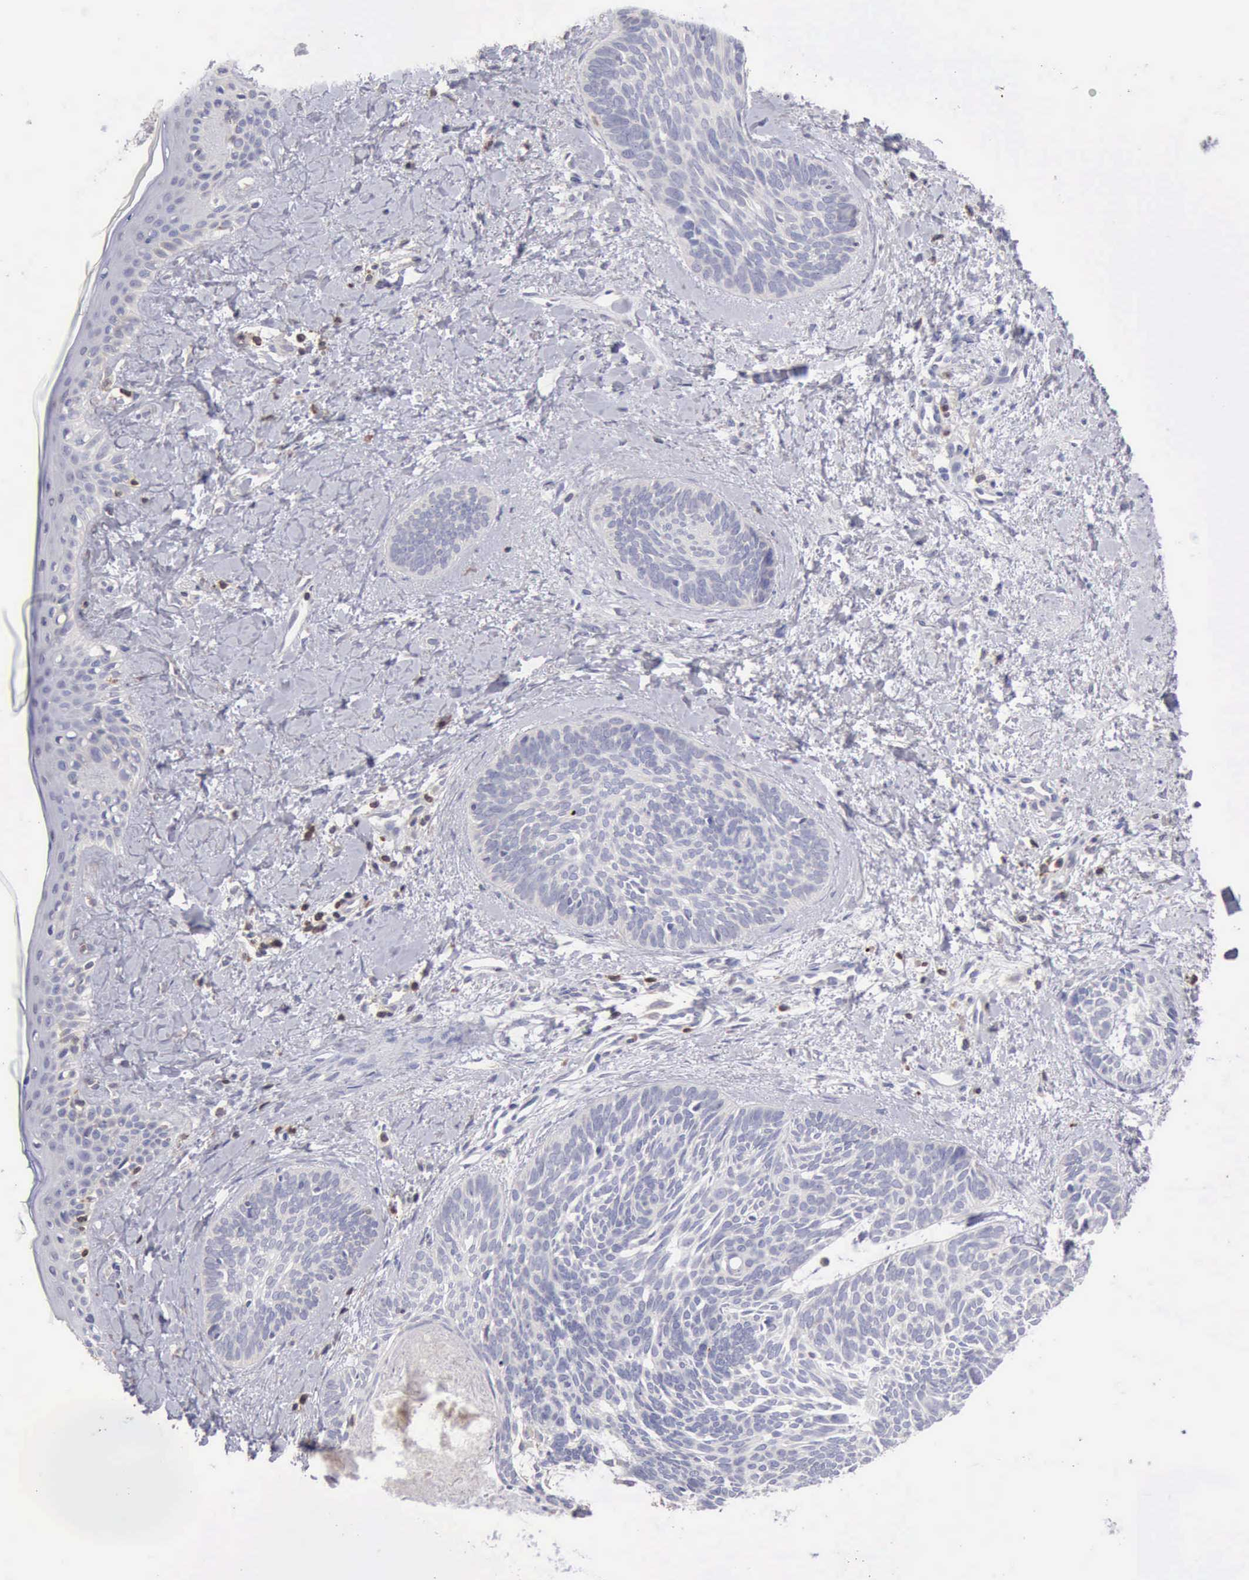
{"staining": {"intensity": "negative", "quantity": "none", "location": "none"}, "tissue": "skin cancer", "cell_type": "Tumor cells", "image_type": "cancer", "snomed": [{"axis": "morphology", "description": "Basal cell carcinoma"}, {"axis": "topography", "description": "Skin"}], "caption": "Protein analysis of skin basal cell carcinoma displays no significant positivity in tumor cells.", "gene": "SASH3", "patient": {"sex": "female", "age": 81}}